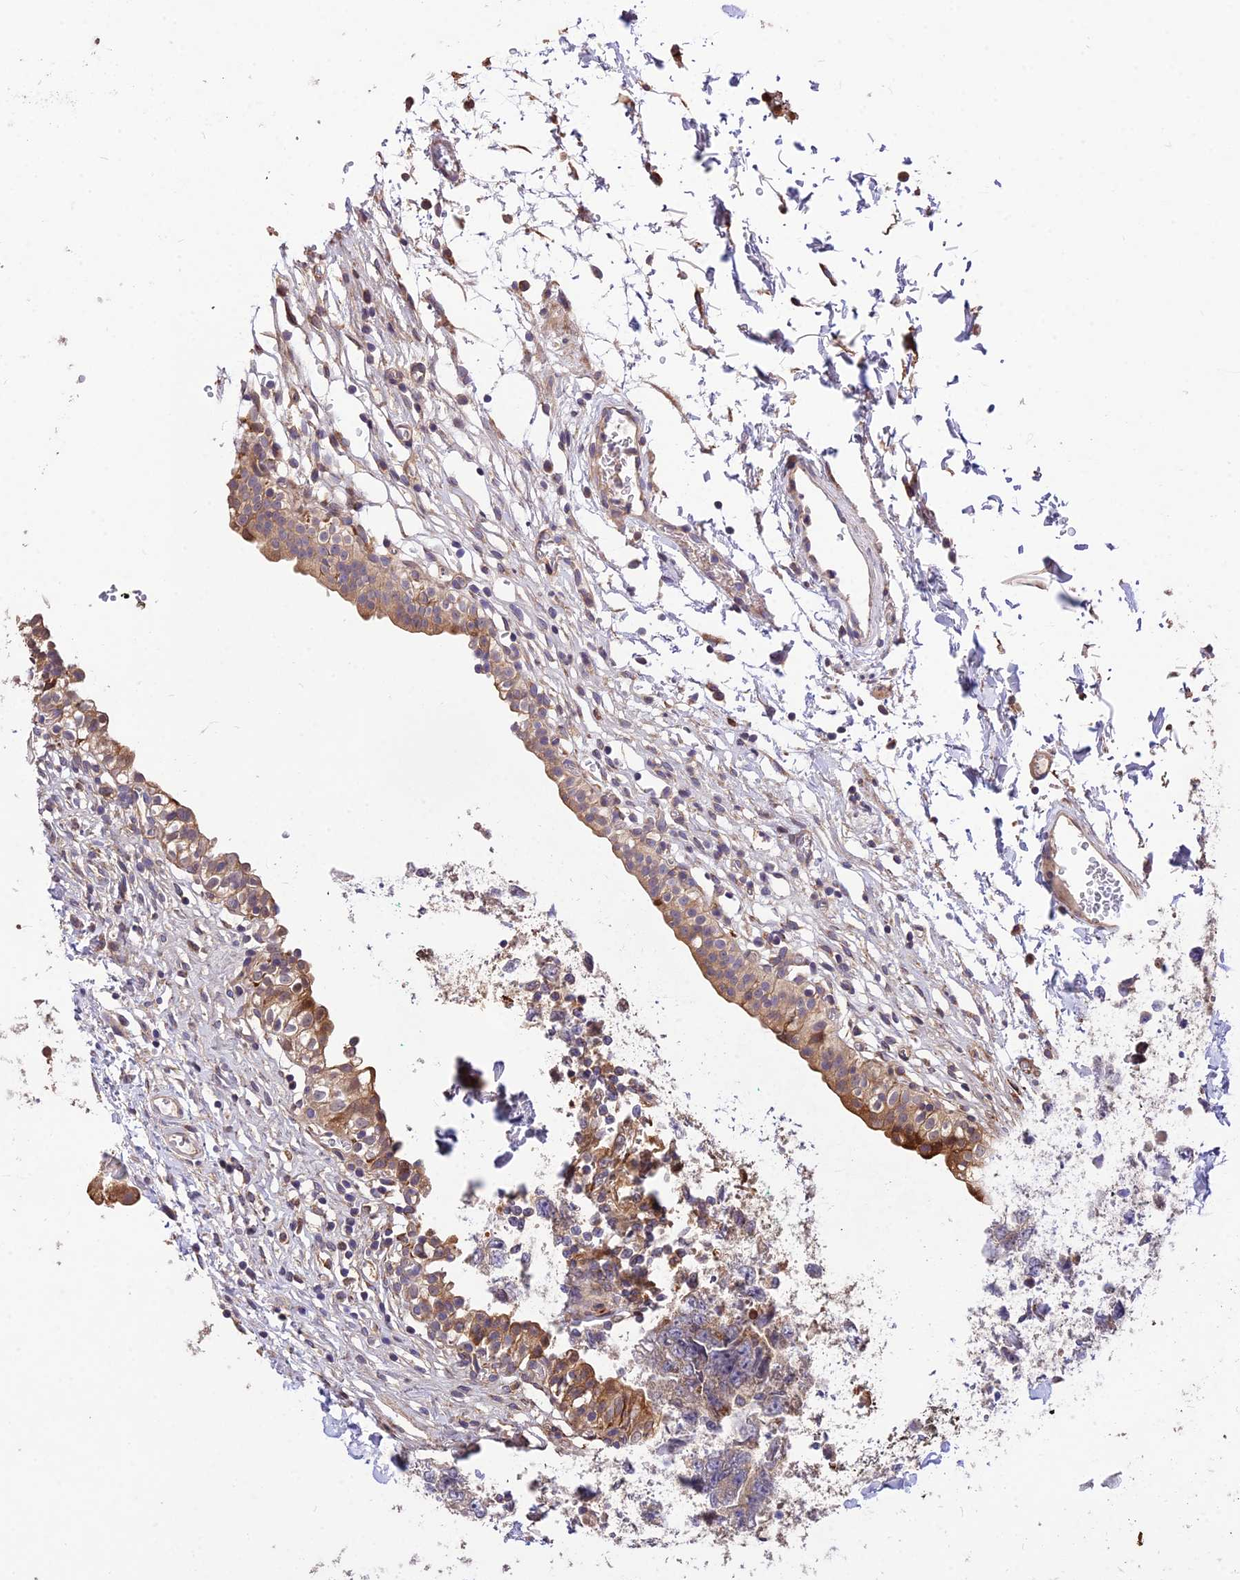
{"staining": {"intensity": "strong", "quantity": "25%-75%", "location": "cytoplasmic/membranous"}, "tissue": "urinary bladder", "cell_type": "Urothelial cells", "image_type": "normal", "snomed": [{"axis": "morphology", "description": "Normal tissue, NOS"}, {"axis": "topography", "description": "Urinary bladder"}, {"axis": "topography", "description": "Peripheral nerve tissue"}], "caption": "DAB (3,3'-diaminobenzidine) immunohistochemical staining of normal urinary bladder demonstrates strong cytoplasmic/membranous protein expression in approximately 25%-75% of urothelial cells.", "gene": "ROCK1", "patient": {"sex": "male", "age": 55}}